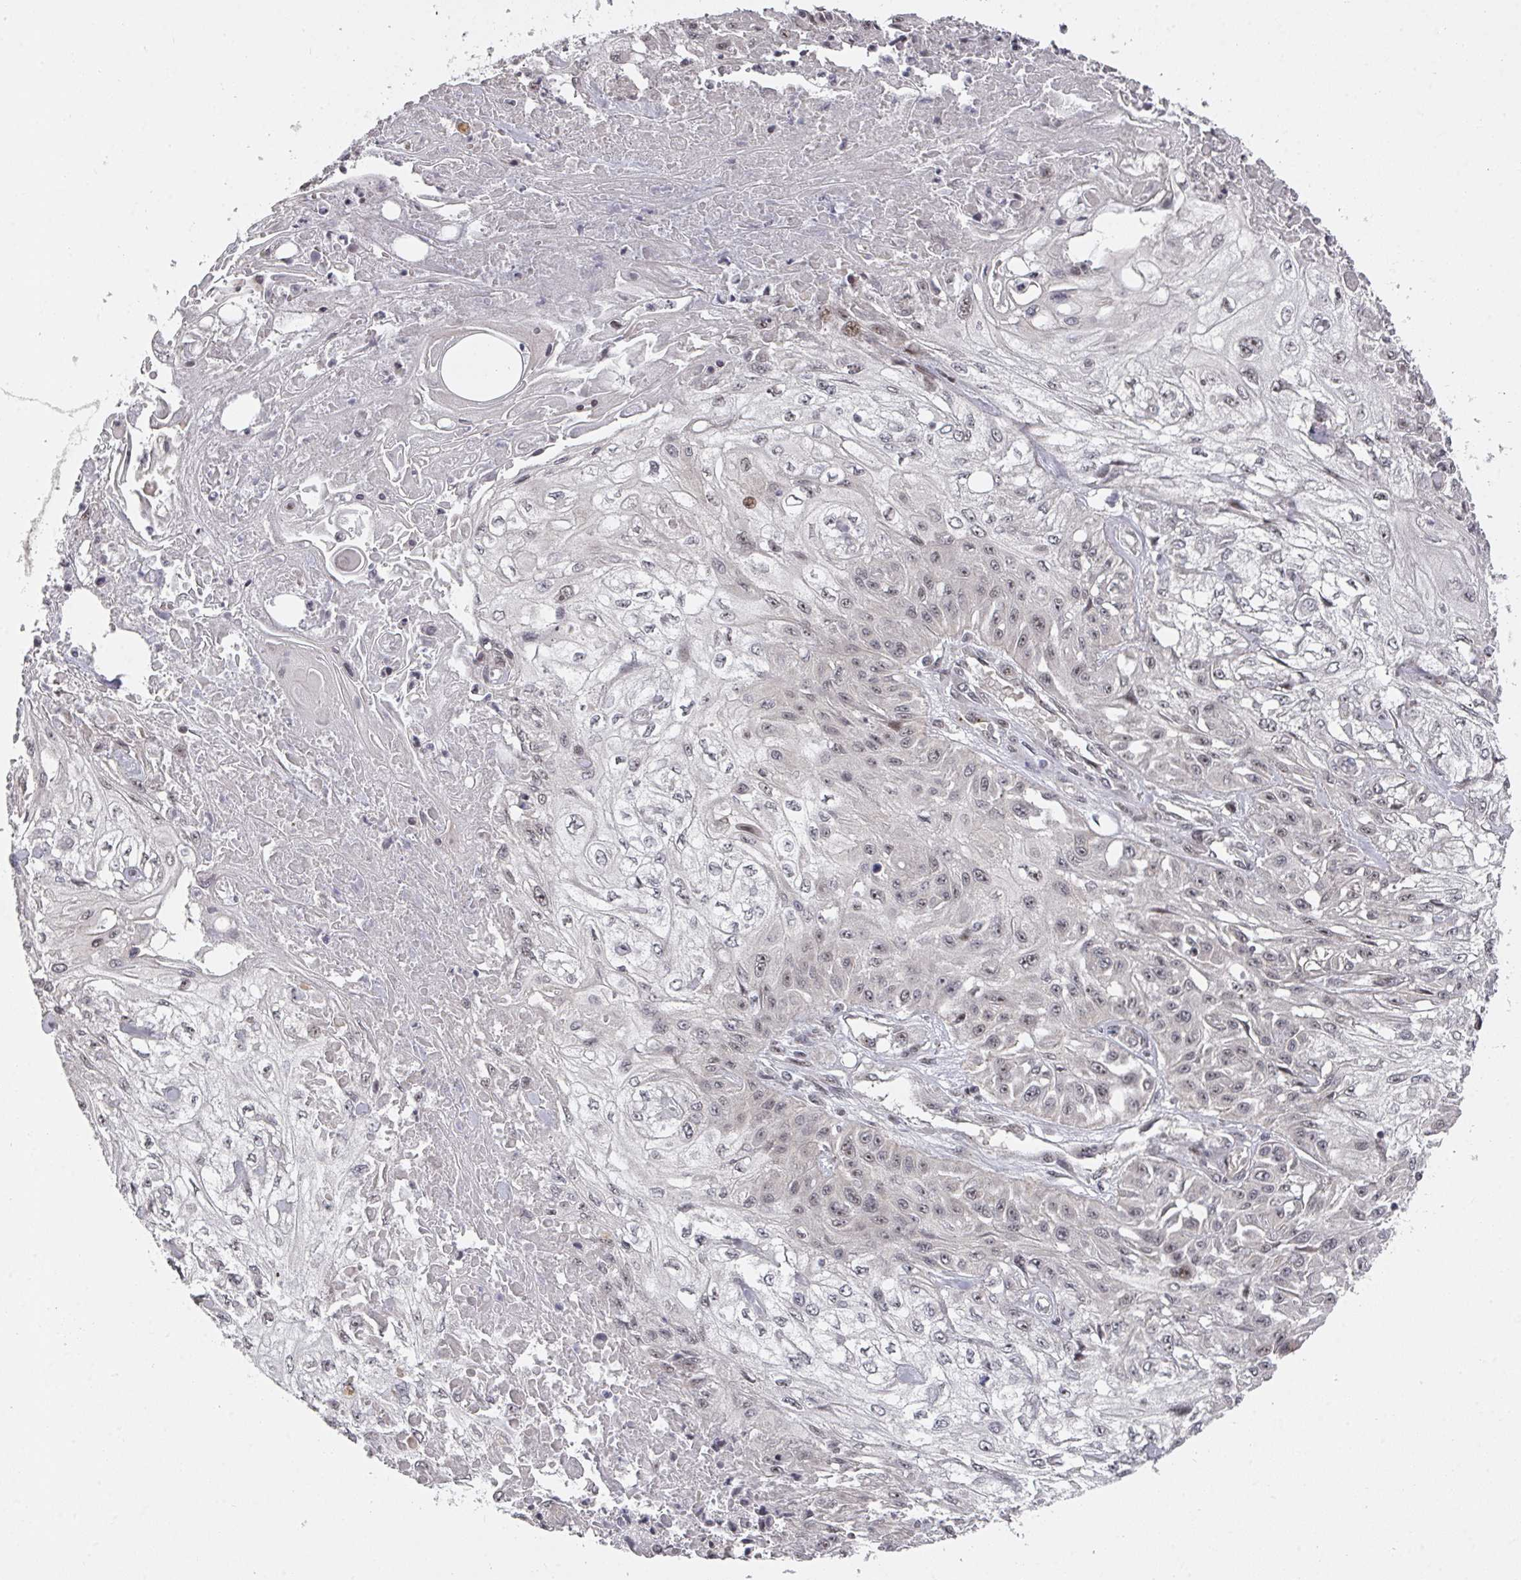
{"staining": {"intensity": "weak", "quantity": ">75%", "location": "nuclear"}, "tissue": "skin cancer", "cell_type": "Tumor cells", "image_type": "cancer", "snomed": [{"axis": "morphology", "description": "Squamous cell carcinoma, NOS"}, {"axis": "morphology", "description": "Squamous cell carcinoma, metastatic, NOS"}, {"axis": "topography", "description": "Skin"}, {"axis": "topography", "description": "Lymph node"}], "caption": "This image reveals skin cancer (metastatic squamous cell carcinoma) stained with immunohistochemistry (IHC) to label a protein in brown. The nuclear of tumor cells show weak positivity for the protein. Nuclei are counter-stained blue.", "gene": "KIF1C", "patient": {"sex": "male", "age": 75}}